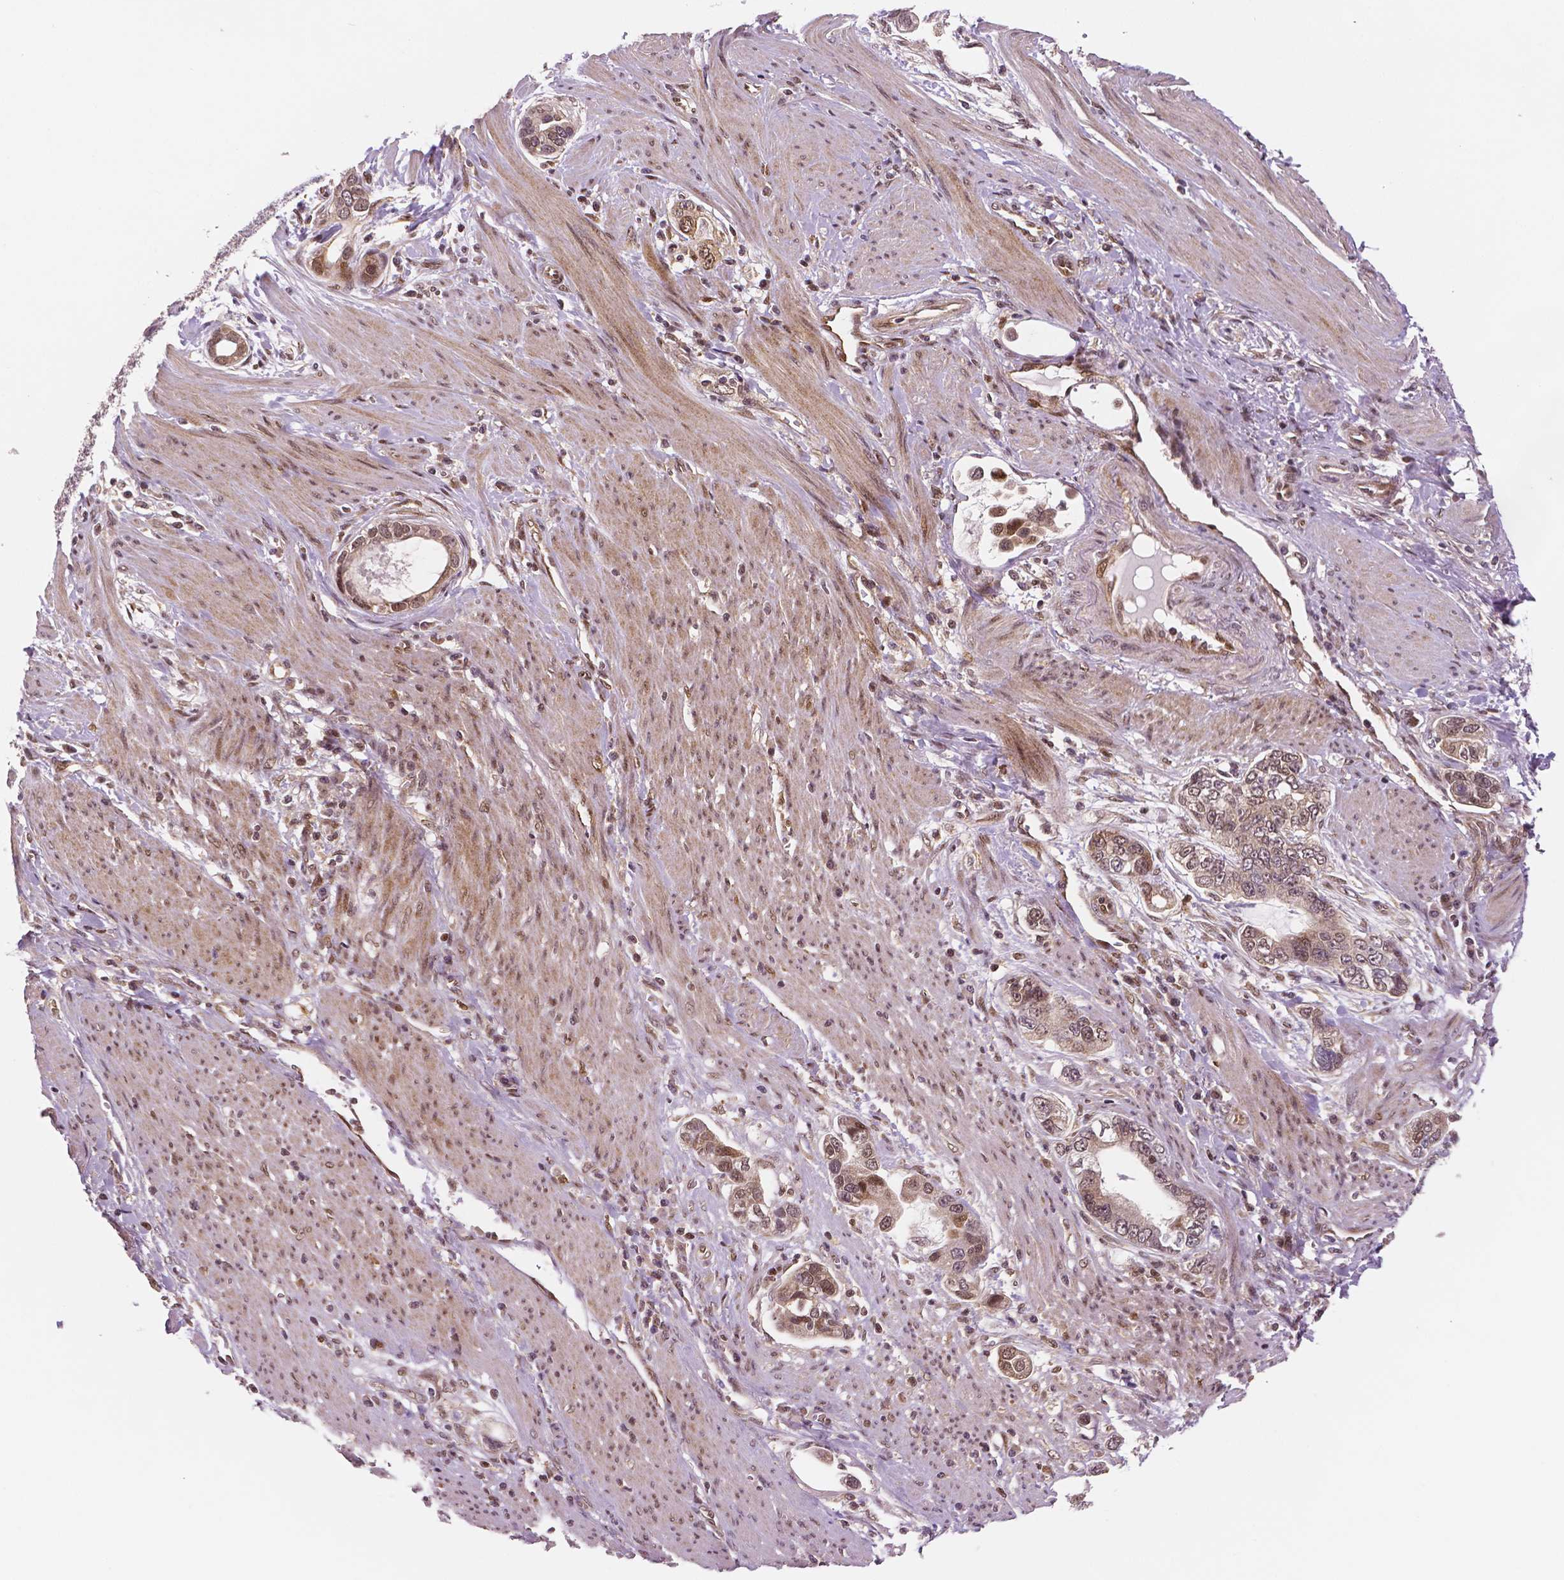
{"staining": {"intensity": "moderate", "quantity": ">75%", "location": "cytoplasmic/membranous,nuclear"}, "tissue": "stomach cancer", "cell_type": "Tumor cells", "image_type": "cancer", "snomed": [{"axis": "morphology", "description": "Adenocarcinoma, NOS"}, {"axis": "topography", "description": "Stomach, lower"}], "caption": "Adenocarcinoma (stomach) stained with a protein marker displays moderate staining in tumor cells.", "gene": "STAT3", "patient": {"sex": "female", "age": 93}}